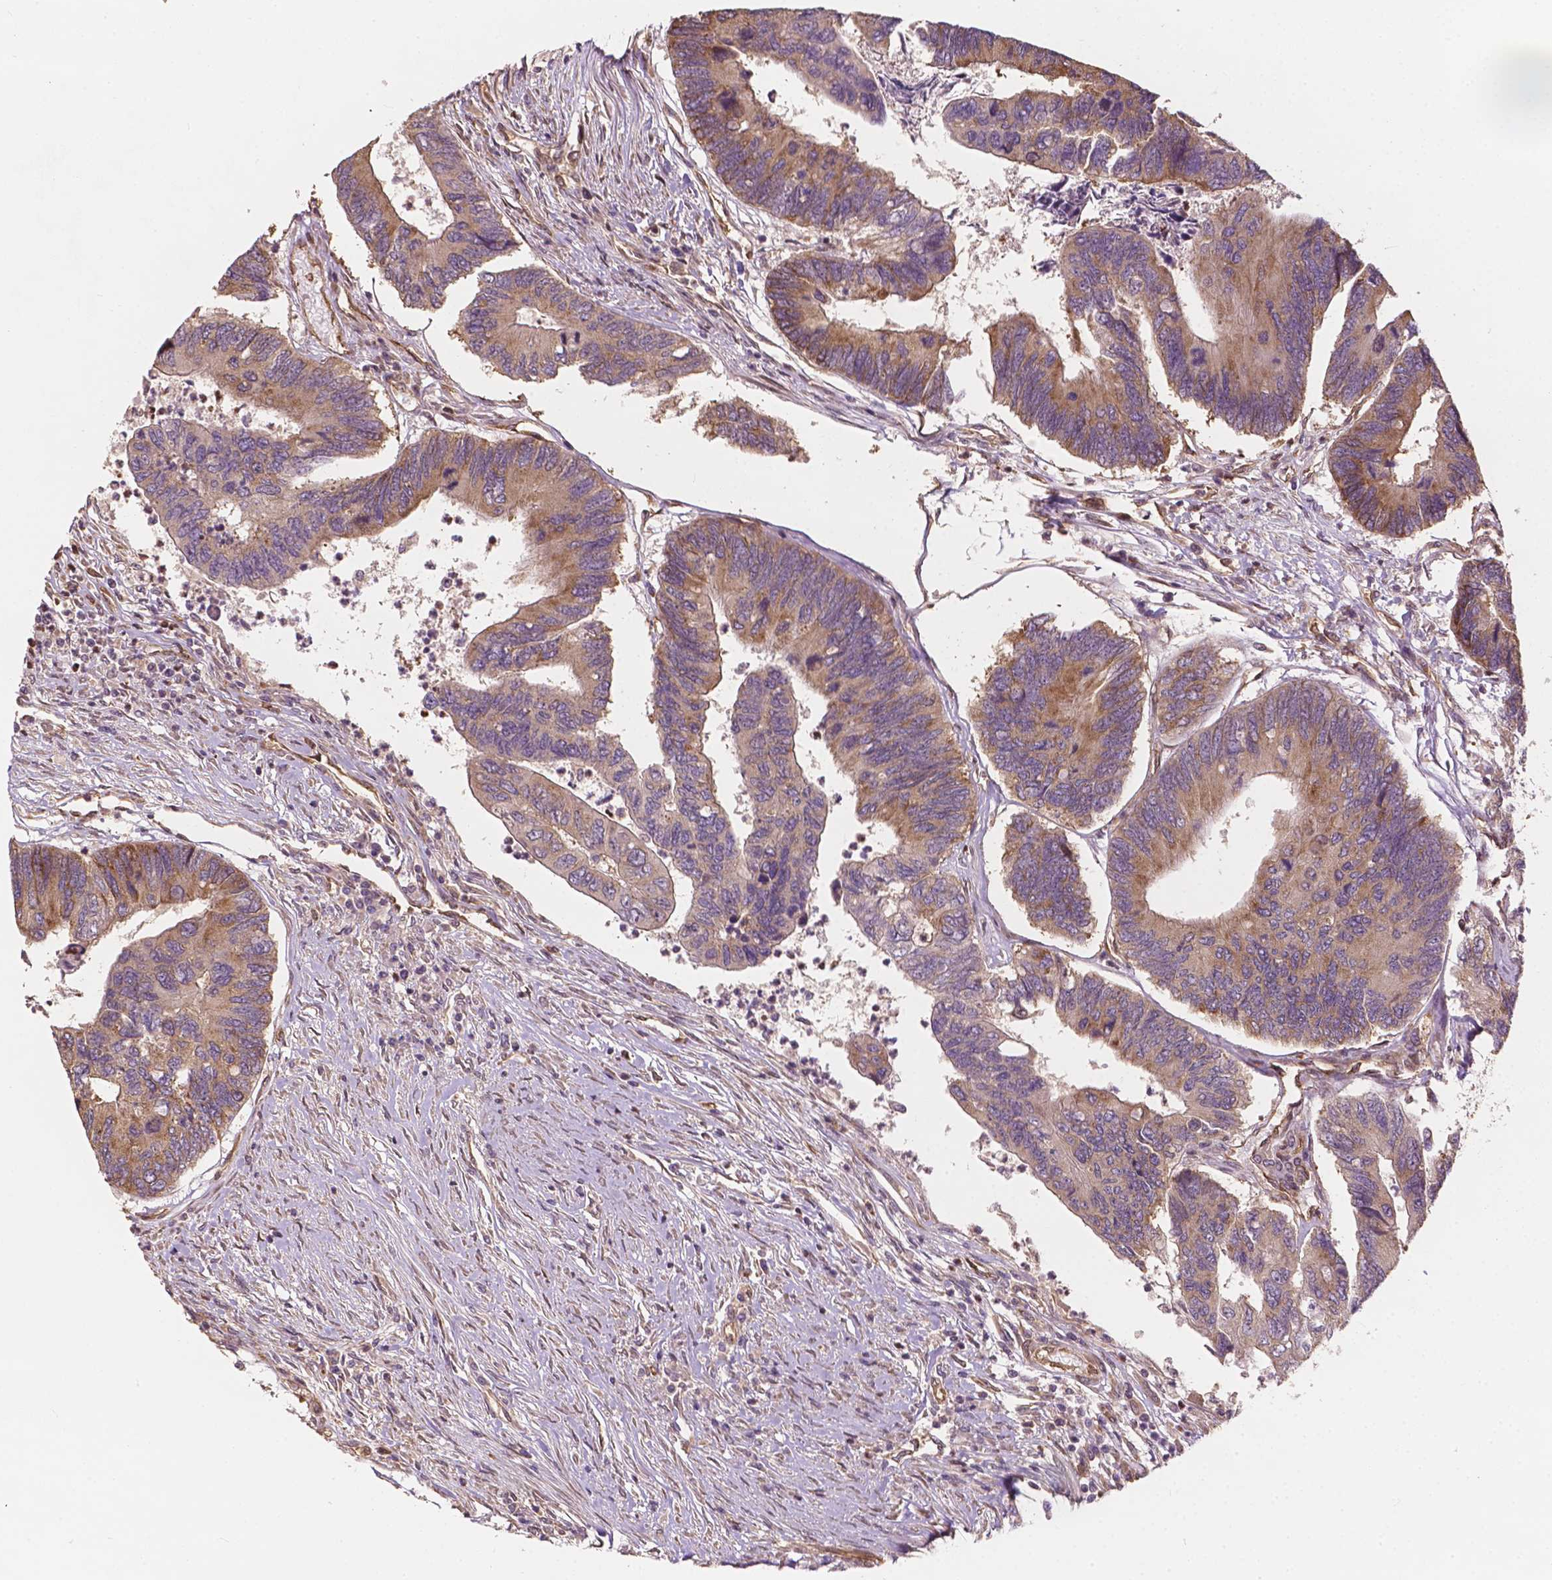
{"staining": {"intensity": "moderate", "quantity": ">75%", "location": "cytoplasmic/membranous"}, "tissue": "colorectal cancer", "cell_type": "Tumor cells", "image_type": "cancer", "snomed": [{"axis": "morphology", "description": "Adenocarcinoma, NOS"}, {"axis": "topography", "description": "Colon"}], "caption": "Colorectal cancer (adenocarcinoma) stained with DAB (3,3'-diaminobenzidine) IHC reveals medium levels of moderate cytoplasmic/membranous expression in approximately >75% of tumor cells.", "gene": "G3BP1", "patient": {"sex": "female", "age": 67}}